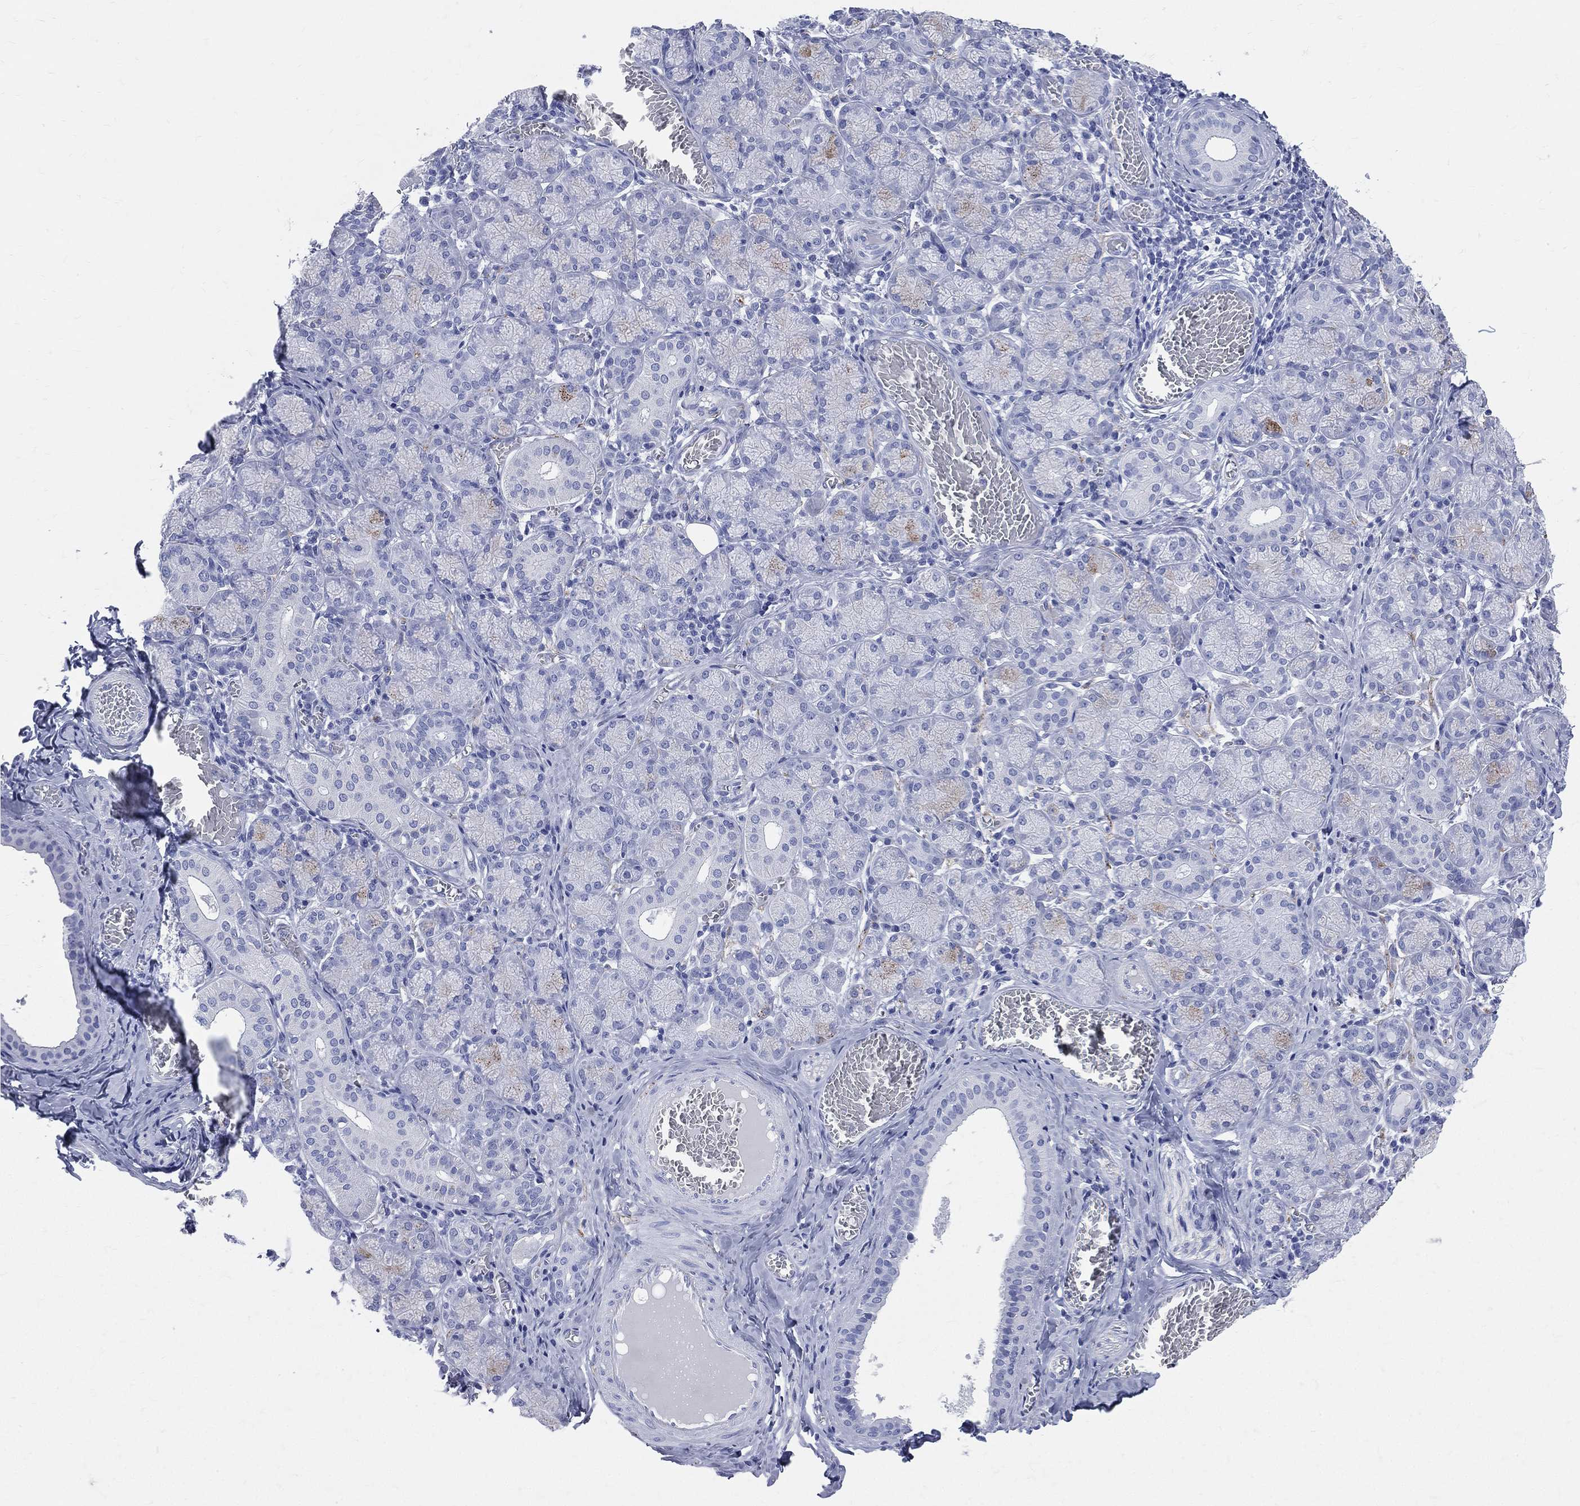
{"staining": {"intensity": "weak", "quantity": "<25%", "location": "cytoplasmic/membranous"}, "tissue": "salivary gland", "cell_type": "Glandular cells", "image_type": "normal", "snomed": [{"axis": "morphology", "description": "Normal tissue, NOS"}, {"axis": "topography", "description": "Salivary gland"}, {"axis": "topography", "description": "Peripheral nerve tissue"}], "caption": "An image of human salivary gland is negative for staining in glandular cells. Nuclei are stained in blue.", "gene": "SYP", "patient": {"sex": "female", "age": 24}}